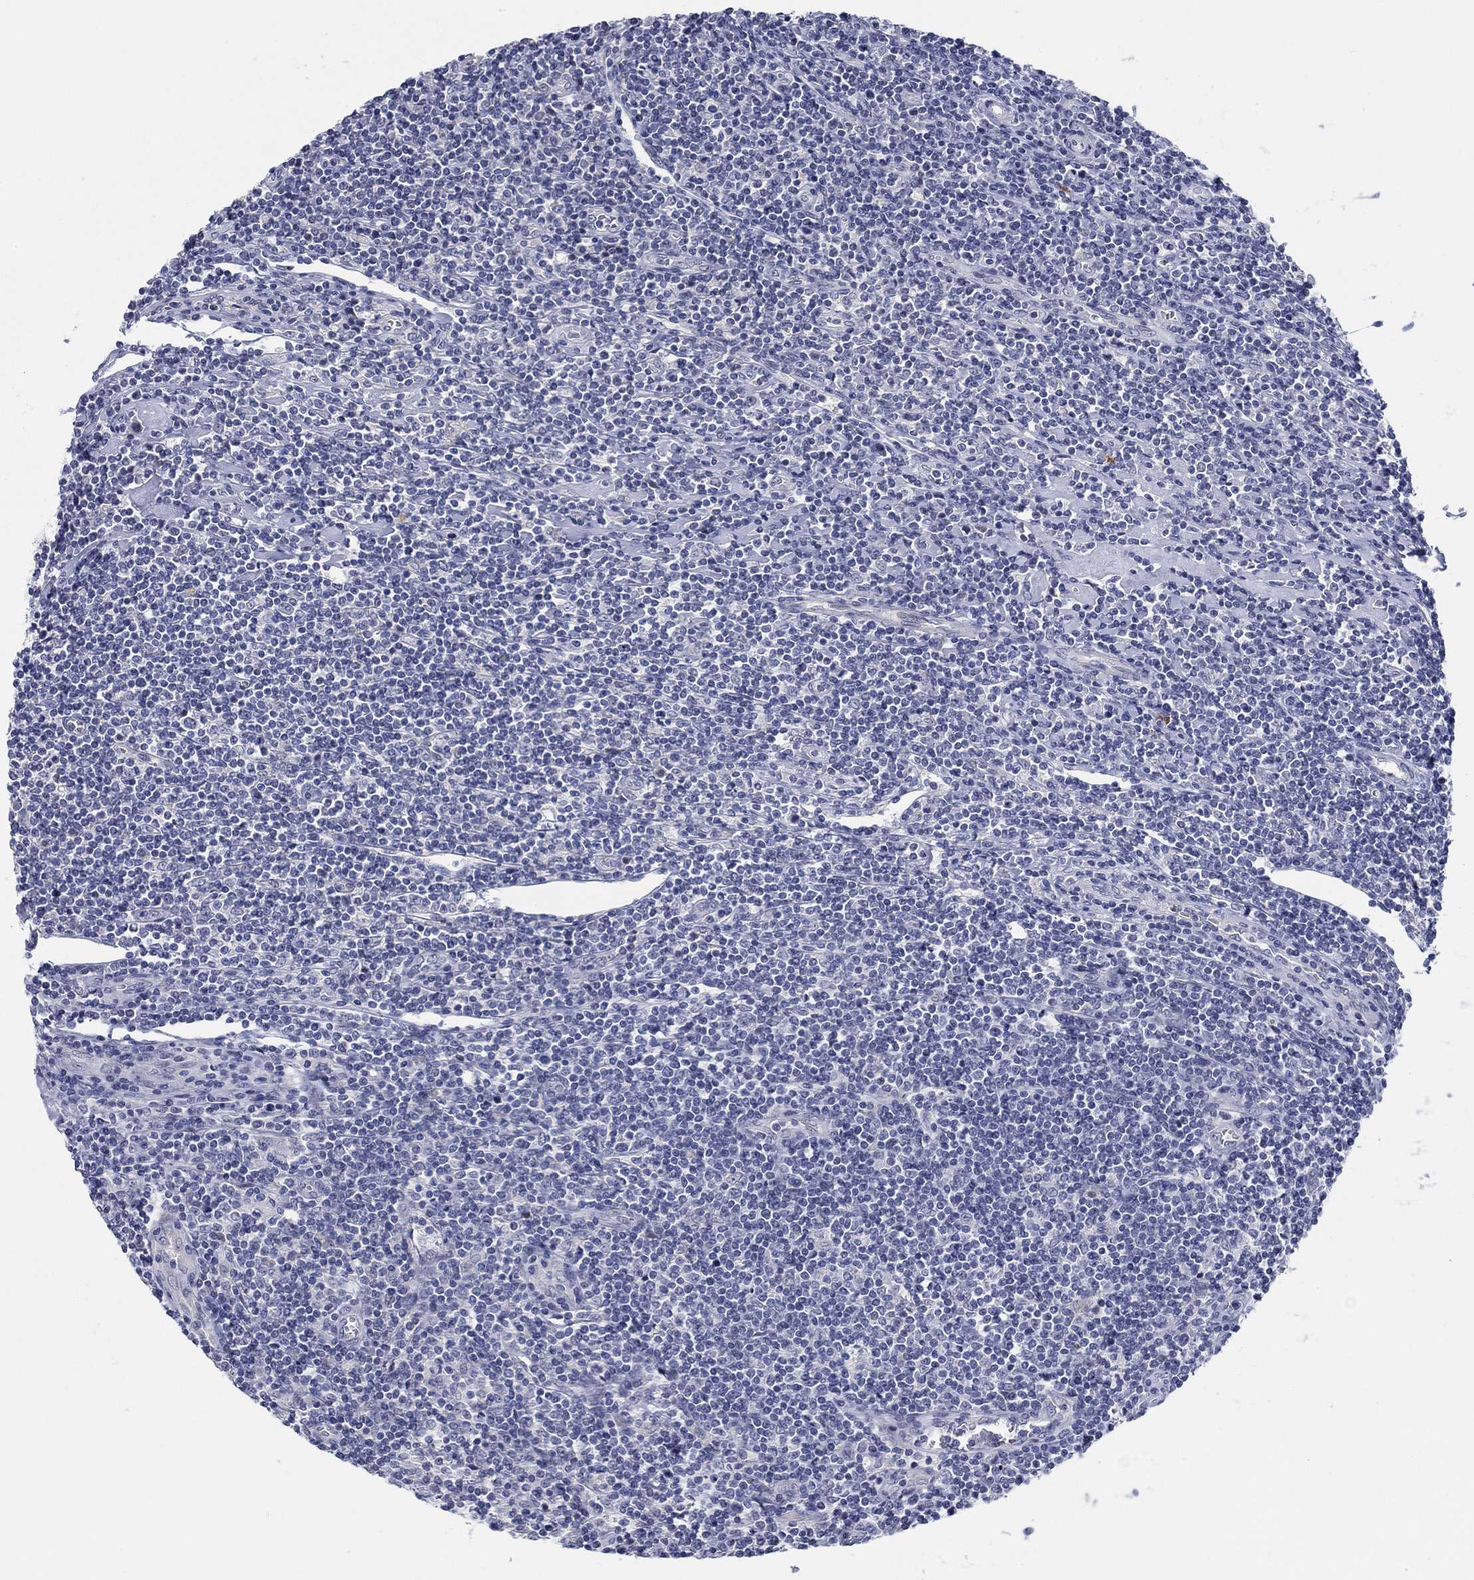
{"staining": {"intensity": "negative", "quantity": "none", "location": "none"}, "tissue": "lymphoma", "cell_type": "Tumor cells", "image_type": "cancer", "snomed": [{"axis": "morphology", "description": "Hodgkin's disease, NOS"}, {"axis": "topography", "description": "Lymph node"}], "caption": "Immunohistochemical staining of human Hodgkin's disease displays no significant staining in tumor cells.", "gene": "SMIM18", "patient": {"sex": "male", "age": 40}}